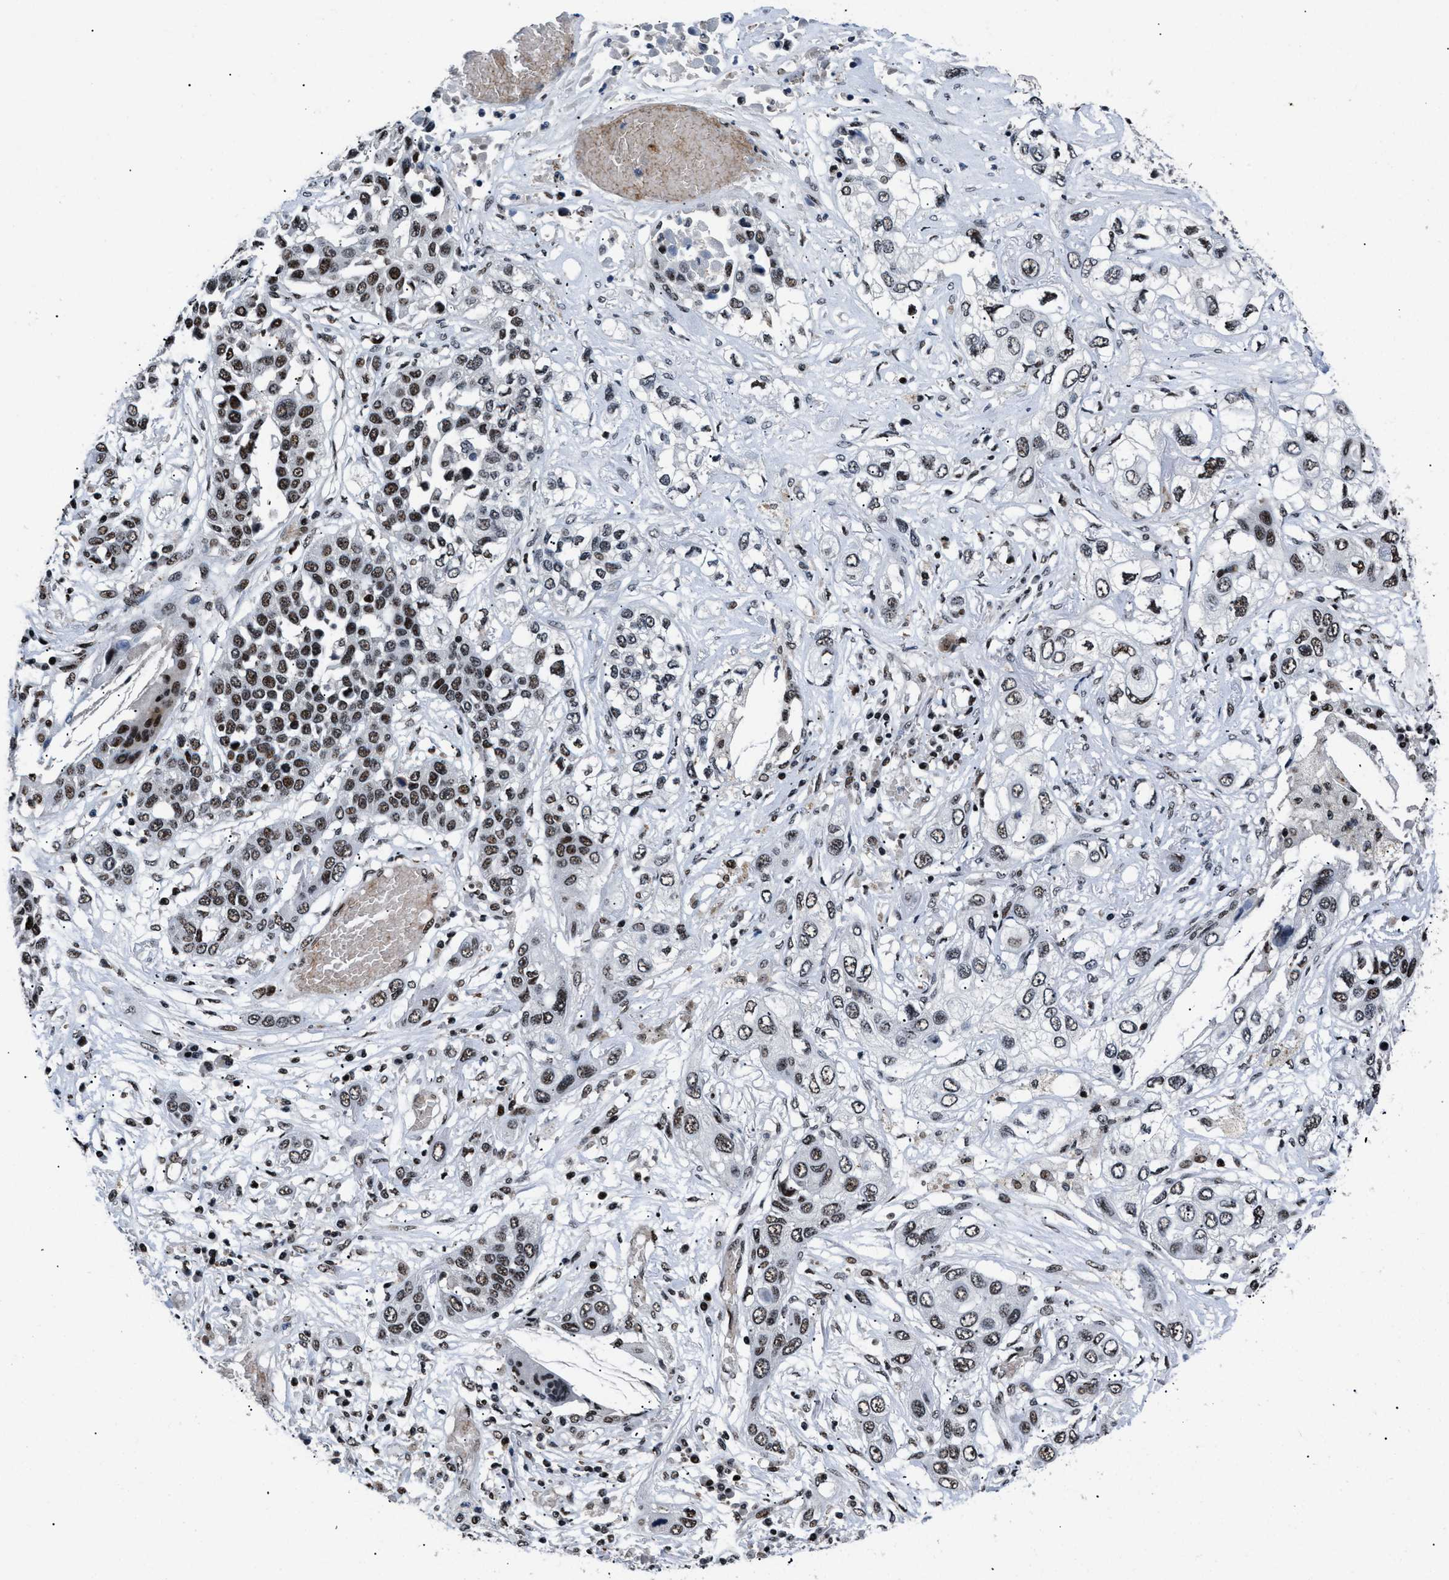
{"staining": {"intensity": "strong", "quantity": ">75%", "location": "nuclear"}, "tissue": "lung cancer", "cell_type": "Tumor cells", "image_type": "cancer", "snomed": [{"axis": "morphology", "description": "Squamous cell carcinoma, NOS"}, {"axis": "topography", "description": "Lung"}], "caption": "Strong nuclear protein positivity is identified in about >75% of tumor cells in lung cancer.", "gene": "SMARCB1", "patient": {"sex": "male", "age": 71}}